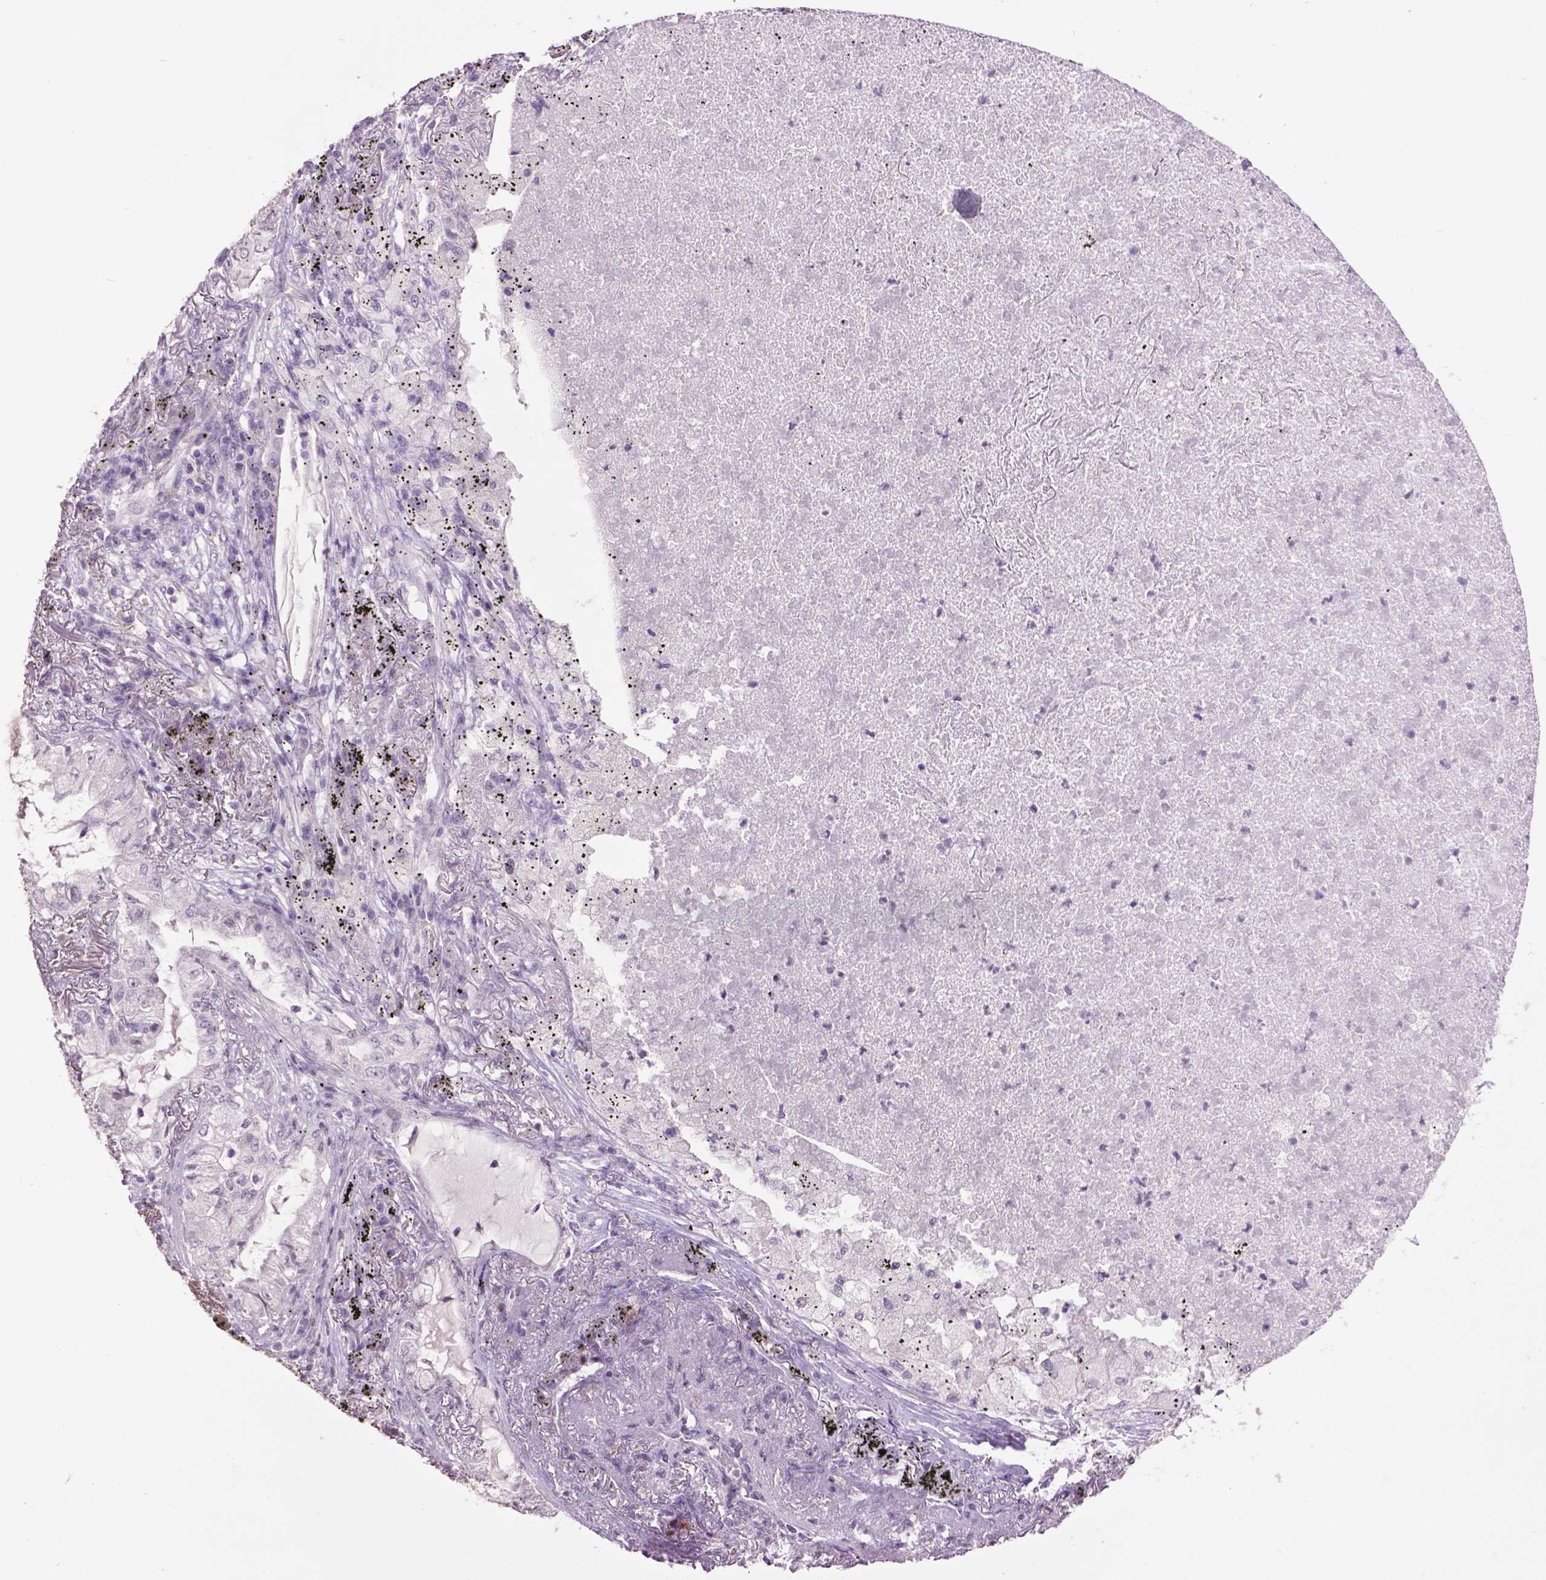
{"staining": {"intensity": "negative", "quantity": "none", "location": "none"}, "tissue": "lung cancer", "cell_type": "Tumor cells", "image_type": "cancer", "snomed": [{"axis": "morphology", "description": "Adenocarcinoma, NOS"}, {"axis": "topography", "description": "Lung"}], "caption": "Immunohistochemistry image of lung adenocarcinoma stained for a protein (brown), which demonstrates no staining in tumor cells. Nuclei are stained in blue.", "gene": "TH", "patient": {"sex": "female", "age": 73}}